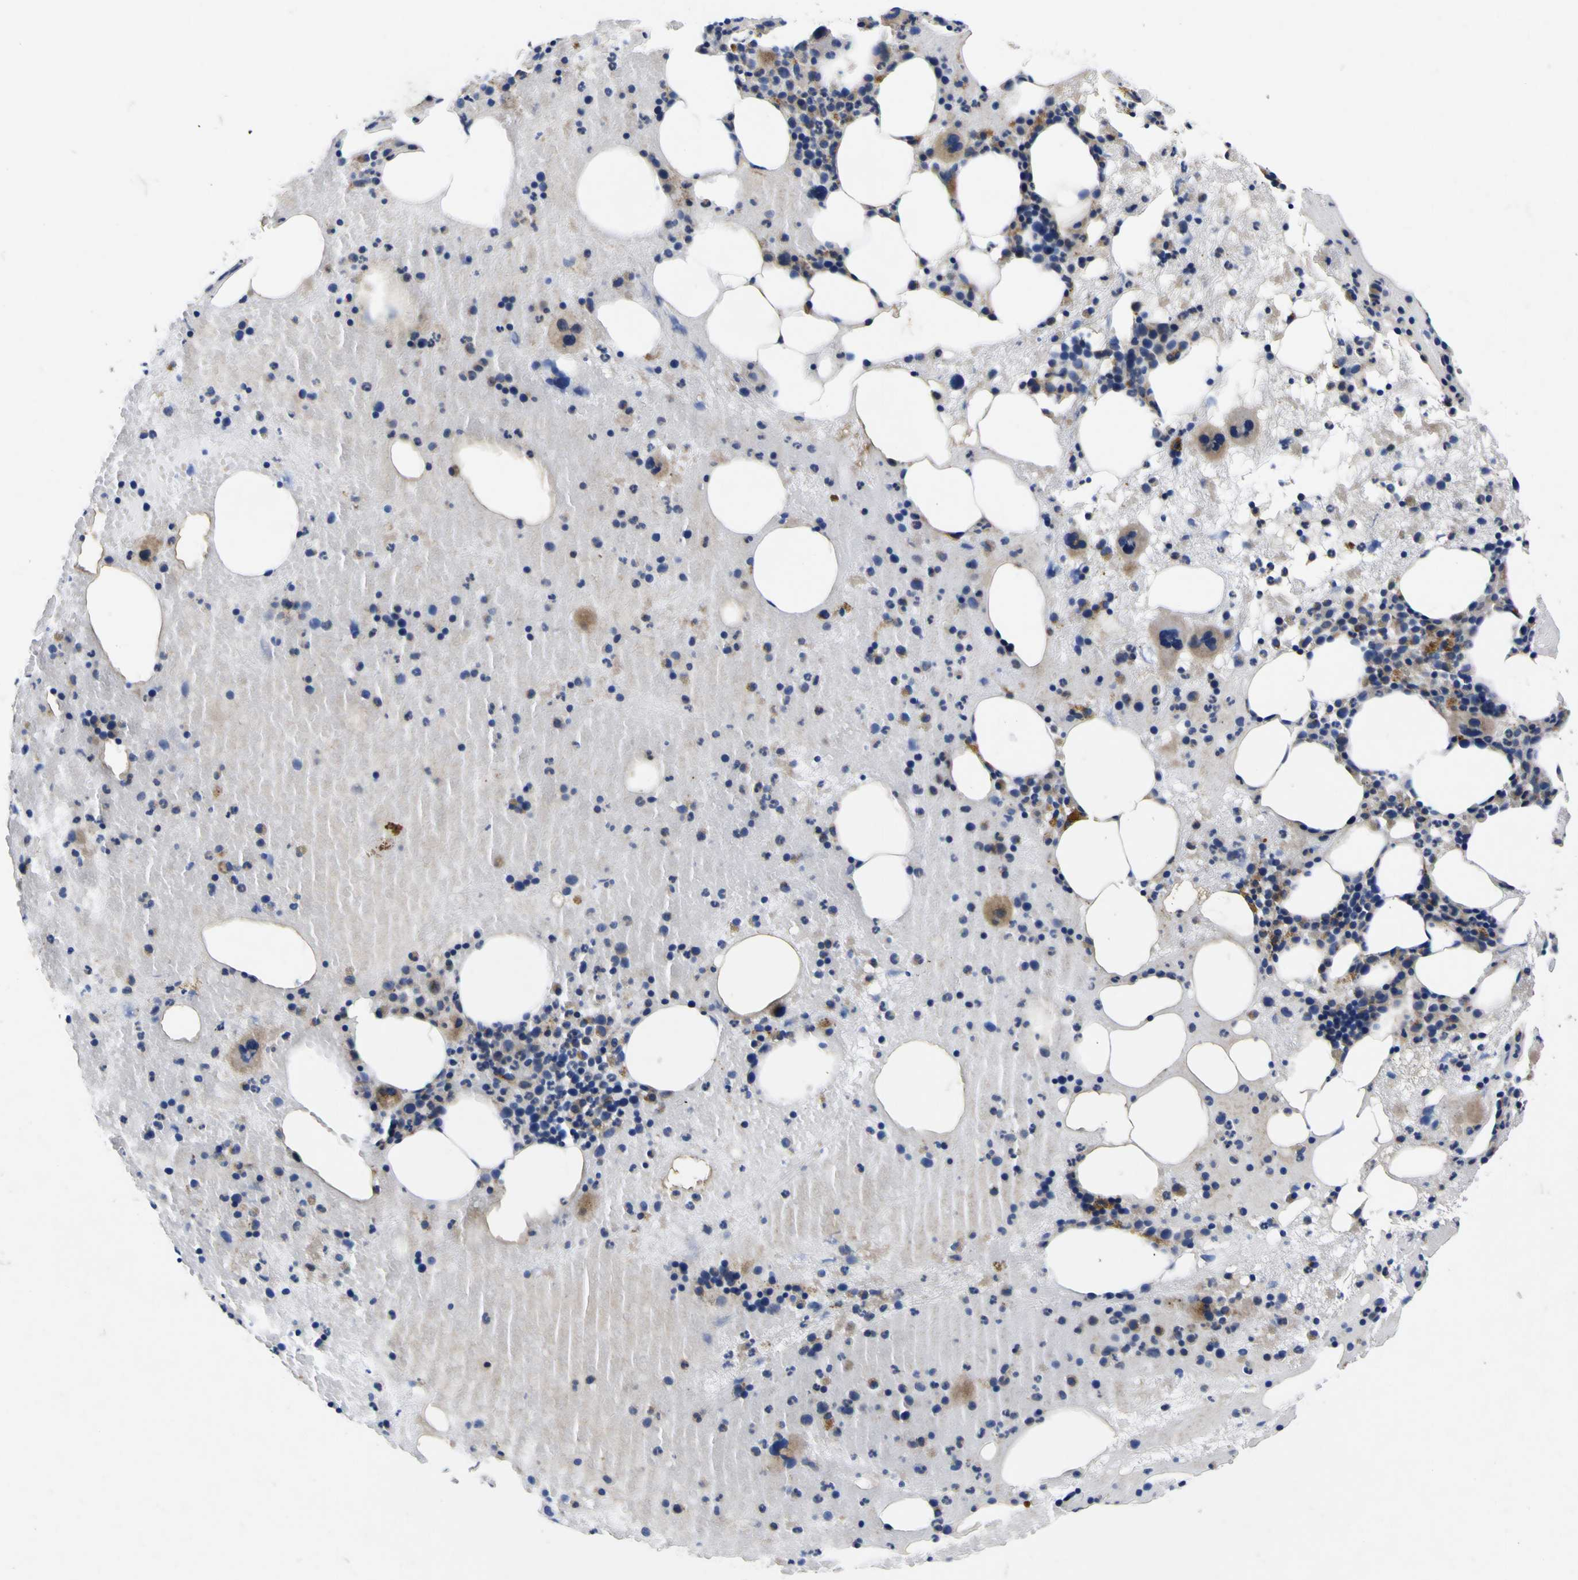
{"staining": {"intensity": "weak", "quantity": ">75%", "location": "cytoplasmic/membranous"}, "tissue": "bone marrow", "cell_type": "Hematopoietic cells", "image_type": "normal", "snomed": [{"axis": "morphology", "description": "Normal tissue, NOS"}, {"axis": "topography", "description": "Bone marrow"}], "caption": "Protein staining of unremarkable bone marrow exhibits weak cytoplasmic/membranous staining in approximately >75% of hematopoietic cells.", "gene": "COA1", "patient": {"sex": "male", "age": 51}}